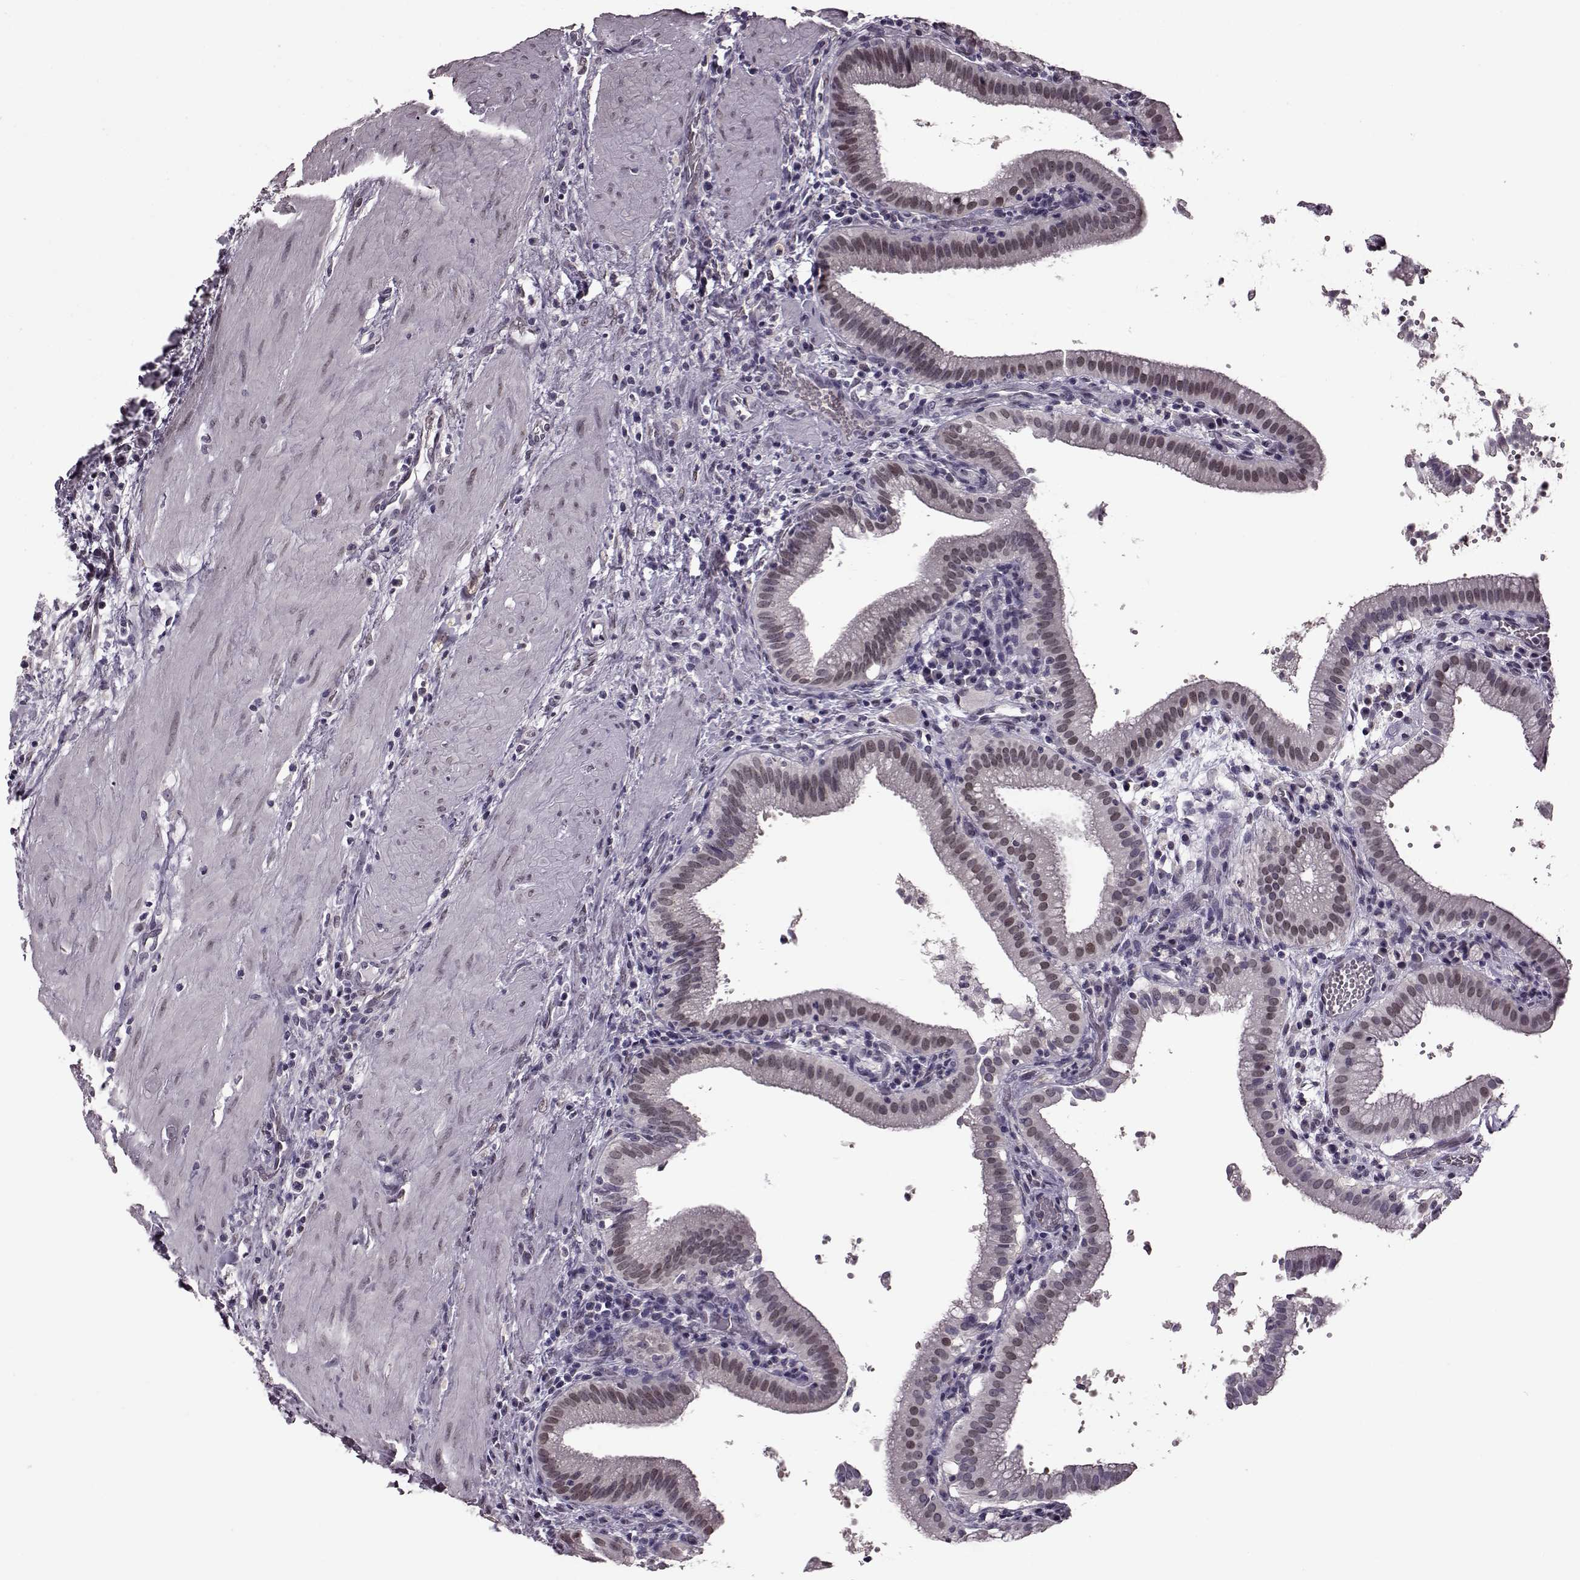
{"staining": {"intensity": "weak", "quantity": "<25%", "location": "nuclear"}, "tissue": "gallbladder", "cell_type": "Glandular cells", "image_type": "normal", "snomed": [{"axis": "morphology", "description": "Normal tissue, NOS"}, {"axis": "topography", "description": "Gallbladder"}], "caption": "A high-resolution image shows immunohistochemistry (IHC) staining of unremarkable gallbladder, which shows no significant expression in glandular cells. (Immunohistochemistry, brightfield microscopy, high magnification).", "gene": "STX1A", "patient": {"sex": "male", "age": 42}}